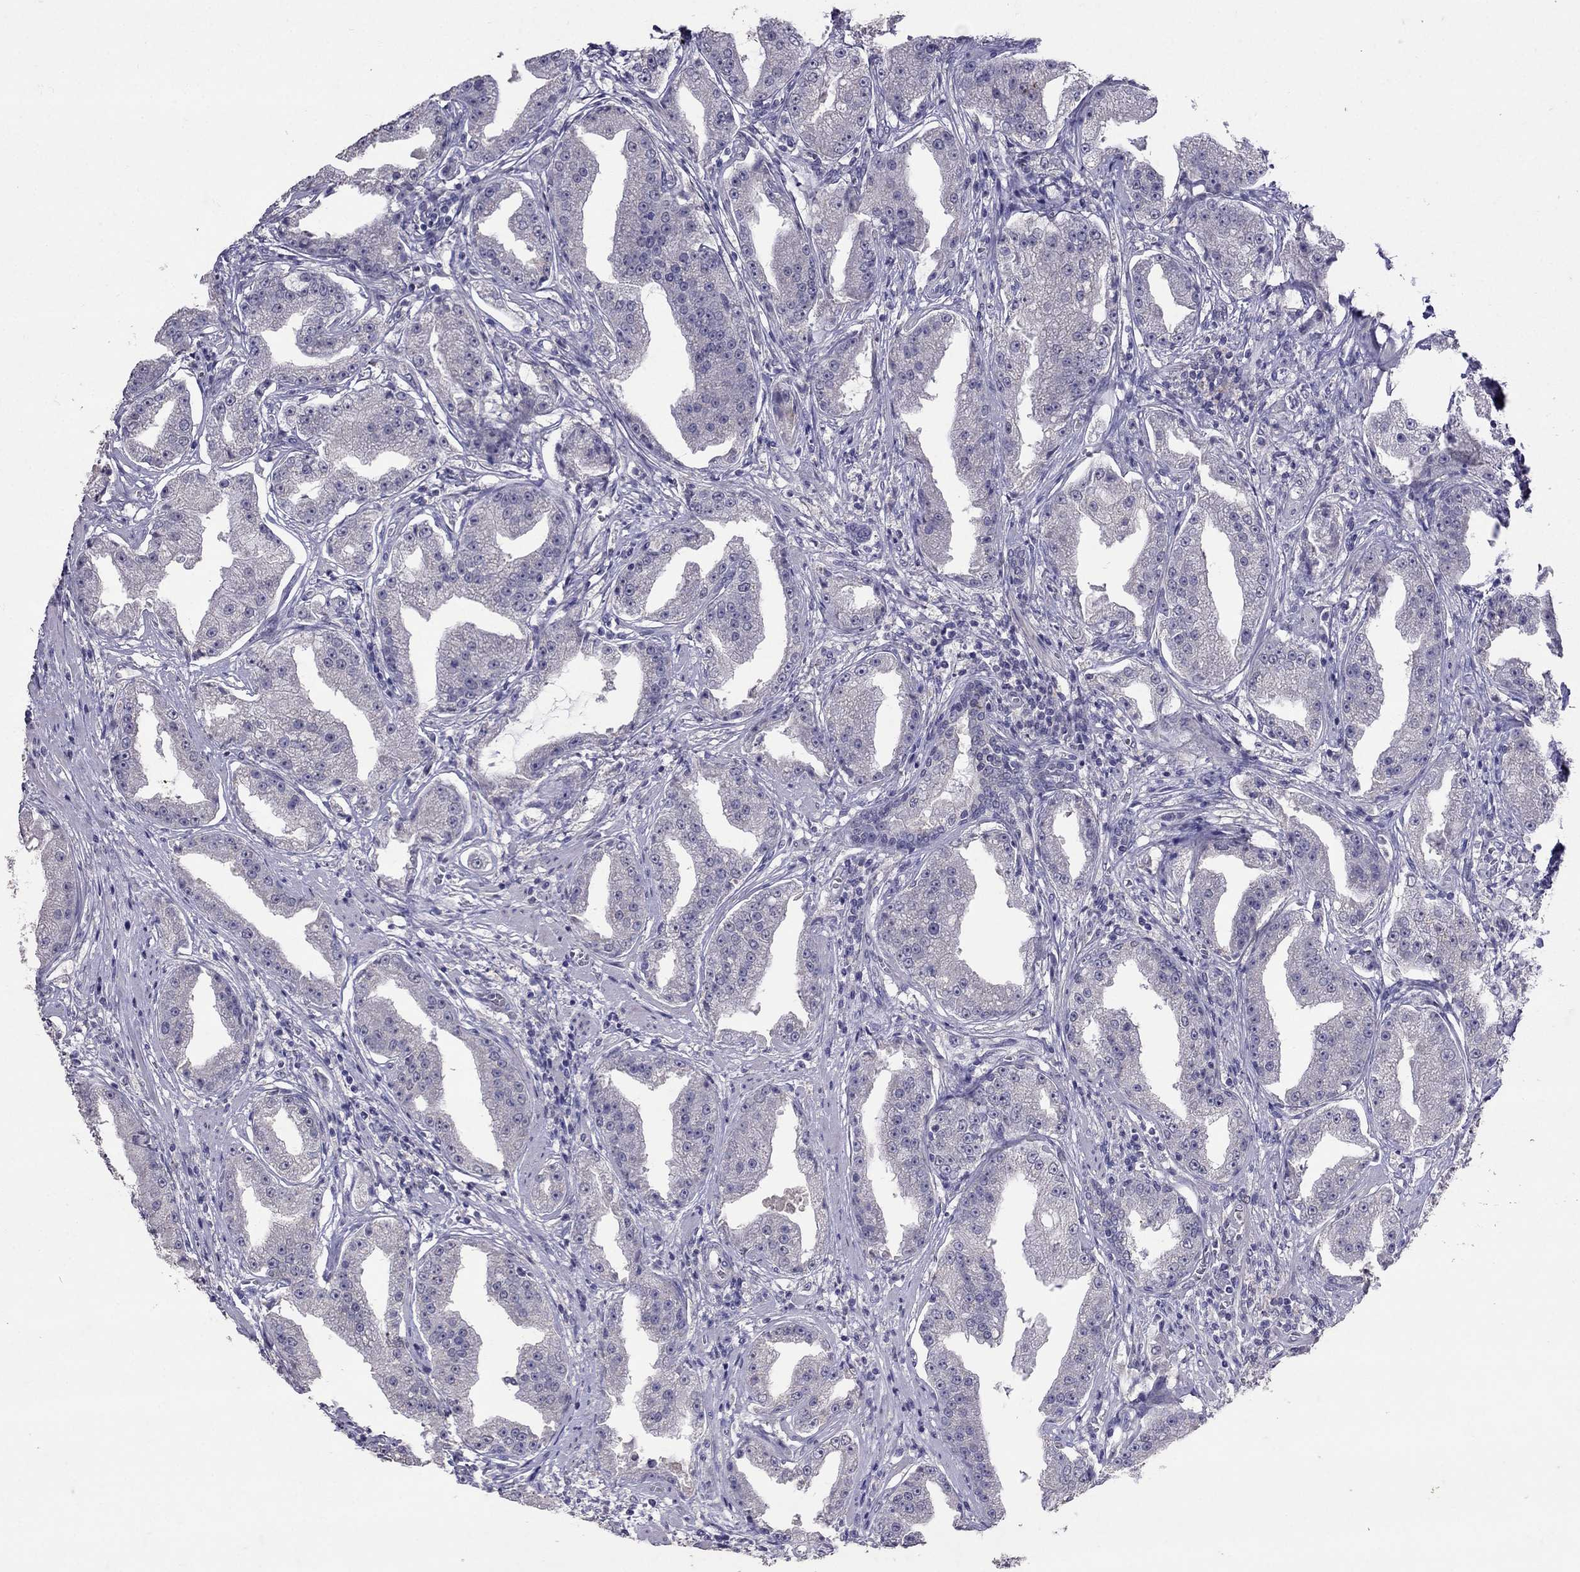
{"staining": {"intensity": "negative", "quantity": "none", "location": "none"}, "tissue": "prostate cancer", "cell_type": "Tumor cells", "image_type": "cancer", "snomed": [{"axis": "morphology", "description": "Adenocarcinoma, Low grade"}, {"axis": "topography", "description": "Prostate"}], "caption": "Immunohistochemistry of prostate cancer displays no staining in tumor cells. (DAB IHC with hematoxylin counter stain).", "gene": "FST", "patient": {"sex": "male", "age": 62}}